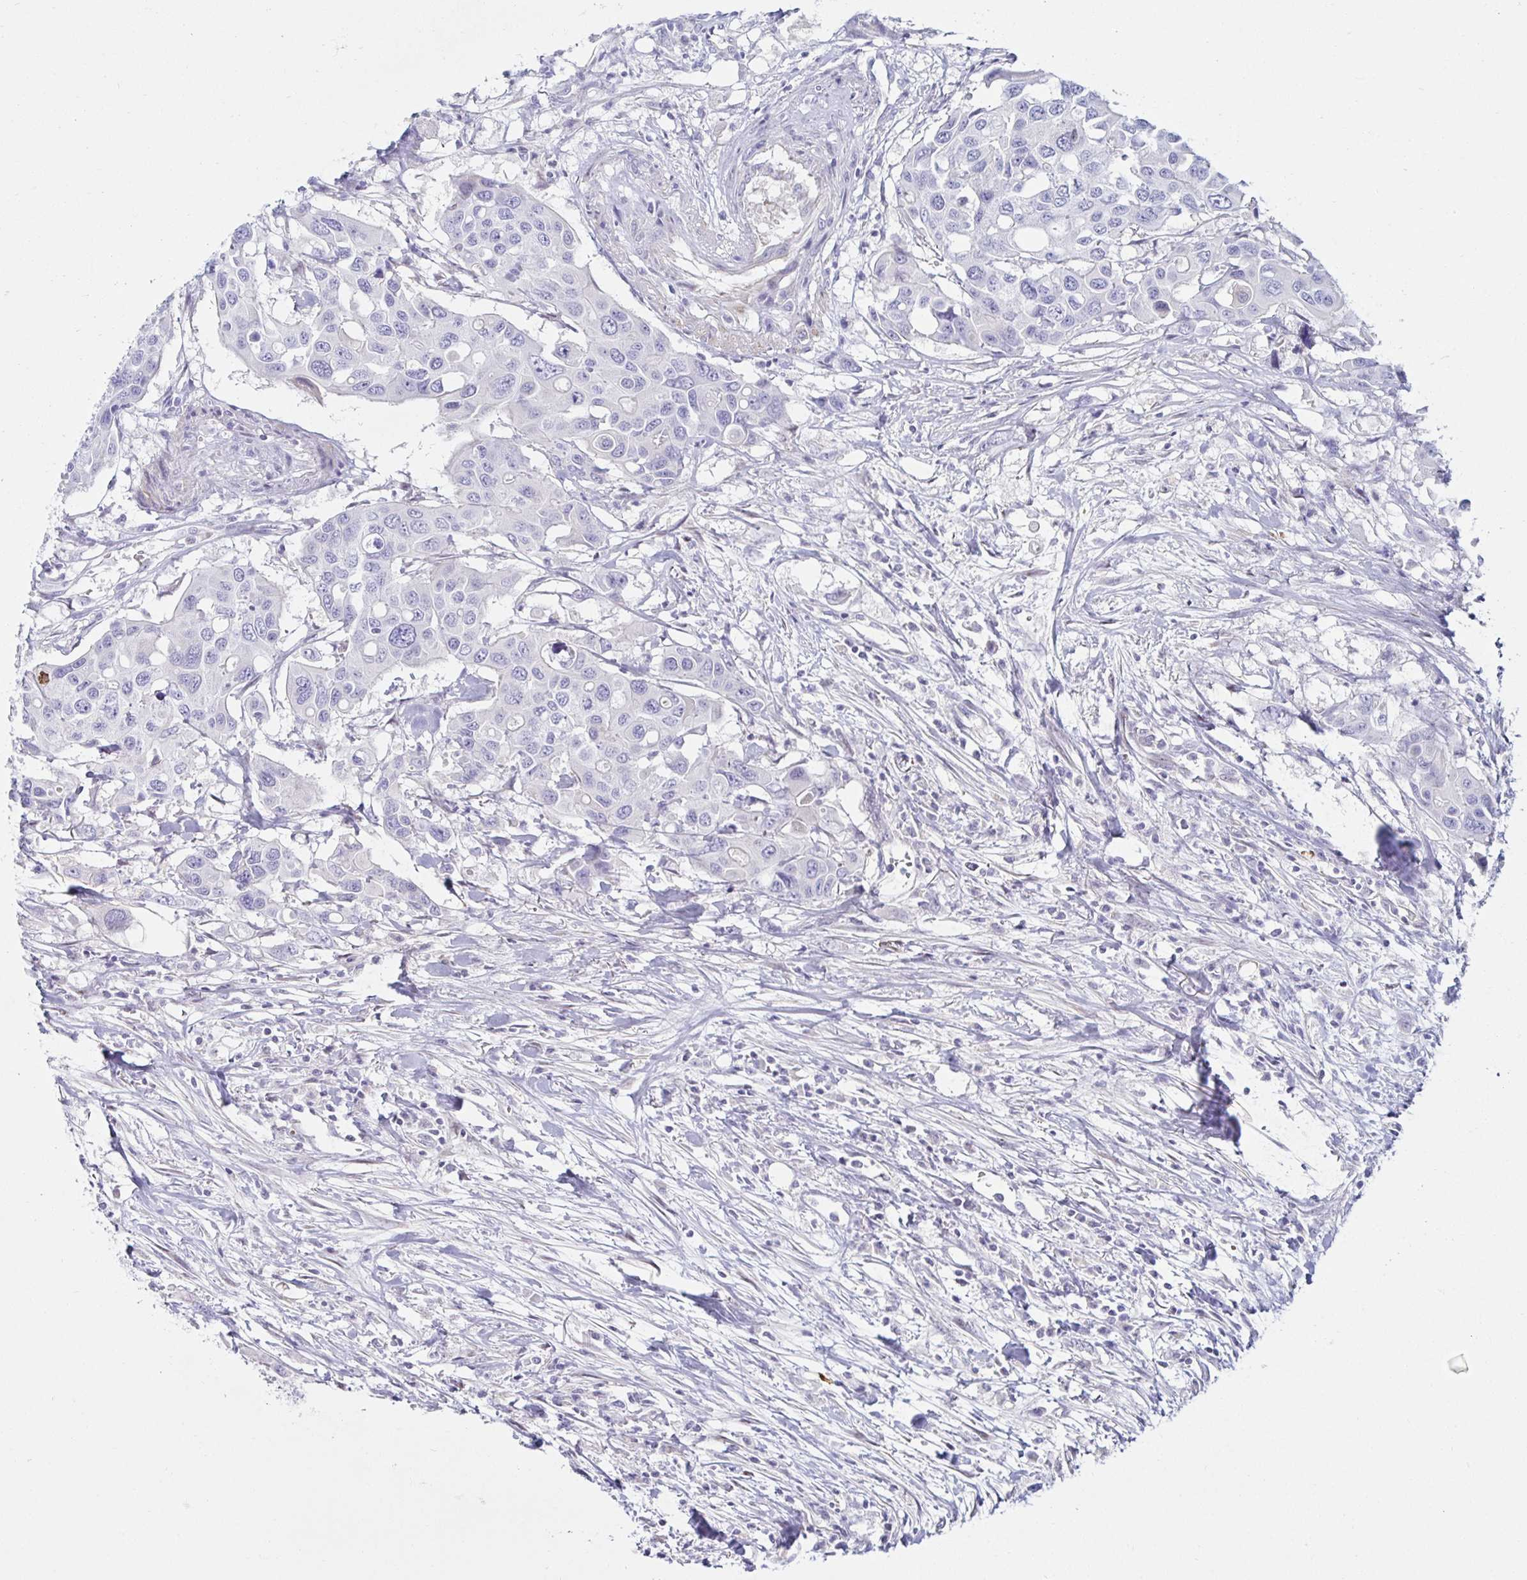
{"staining": {"intensity": "negative", "quantity": "none", "location": "none"}, "tissue": "colorectal cancer", "cell_type": "Tumor cells", "image_type": "cancer", "snomed": [{"axis": "morphology", "description": "Adenocarcinoma, NOS"}, {"axis": "topography", "description": "Colon"}], "caption": "Tumor cells show no significant protein staining in colorectal adenocarcinoma.", "gene": "SPAG4", "patient": {"sex": "male", "age": 77}}